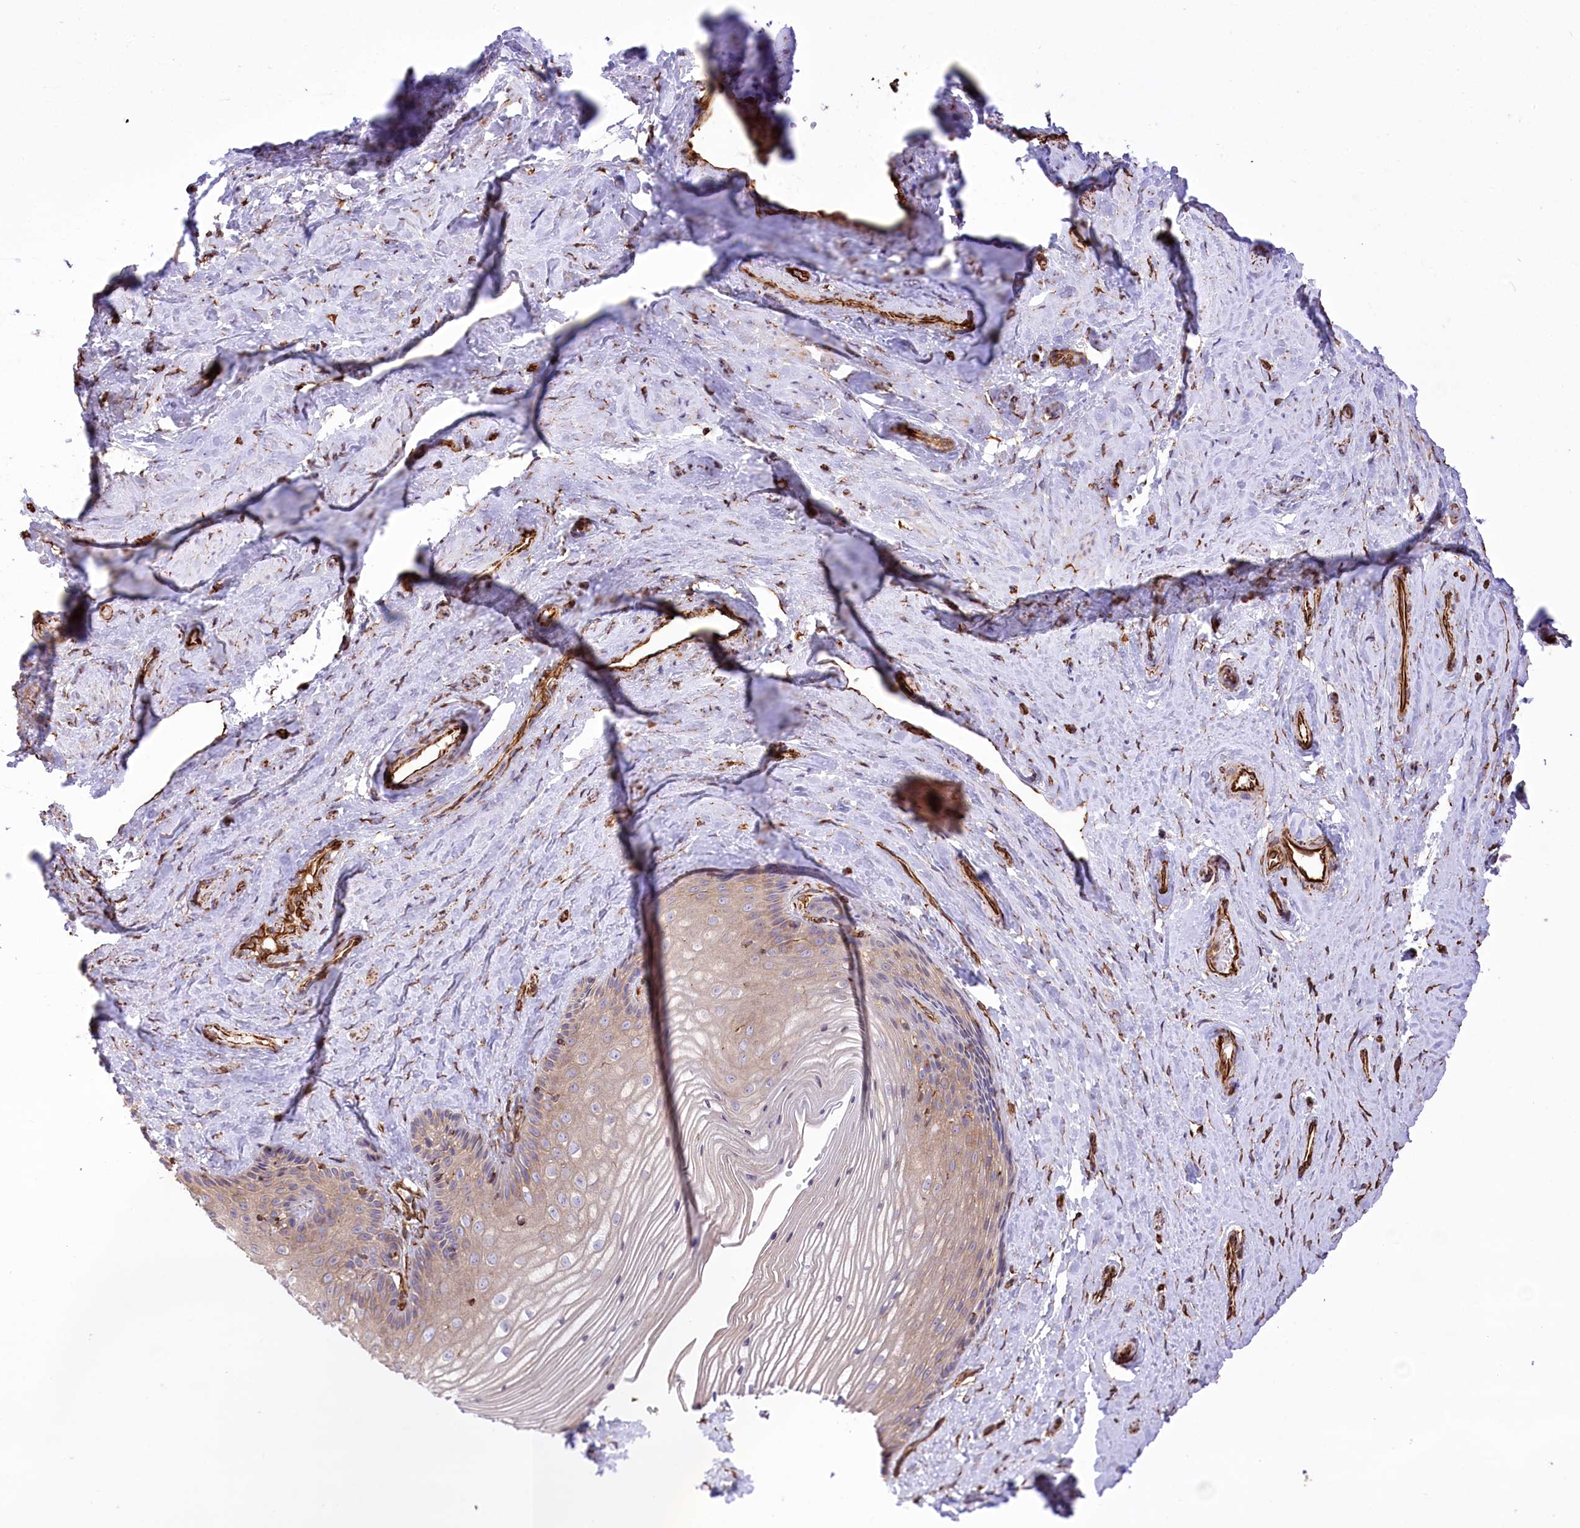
{"staining": {"intensity": "weak", "quantity": "<25%", "location": "cytoplasmic/membranous"}, "tissue": "vagina", "cell_type": "Squamous epithelial cells", "image_type": "normal", "snomed": [{"axis": "morphology", "description": "Normal tissue, NOS"}, {"axis": "topography", "description": "Vagina"}, {"axis": "topography", "description": "Cervix"}], "caption": "A micrograph of vagina stained for a protein exhibits no brown staining in squamous epithelial cells.", "gene": "TTC1", "patient": {"sex": "female", "age": 40}}